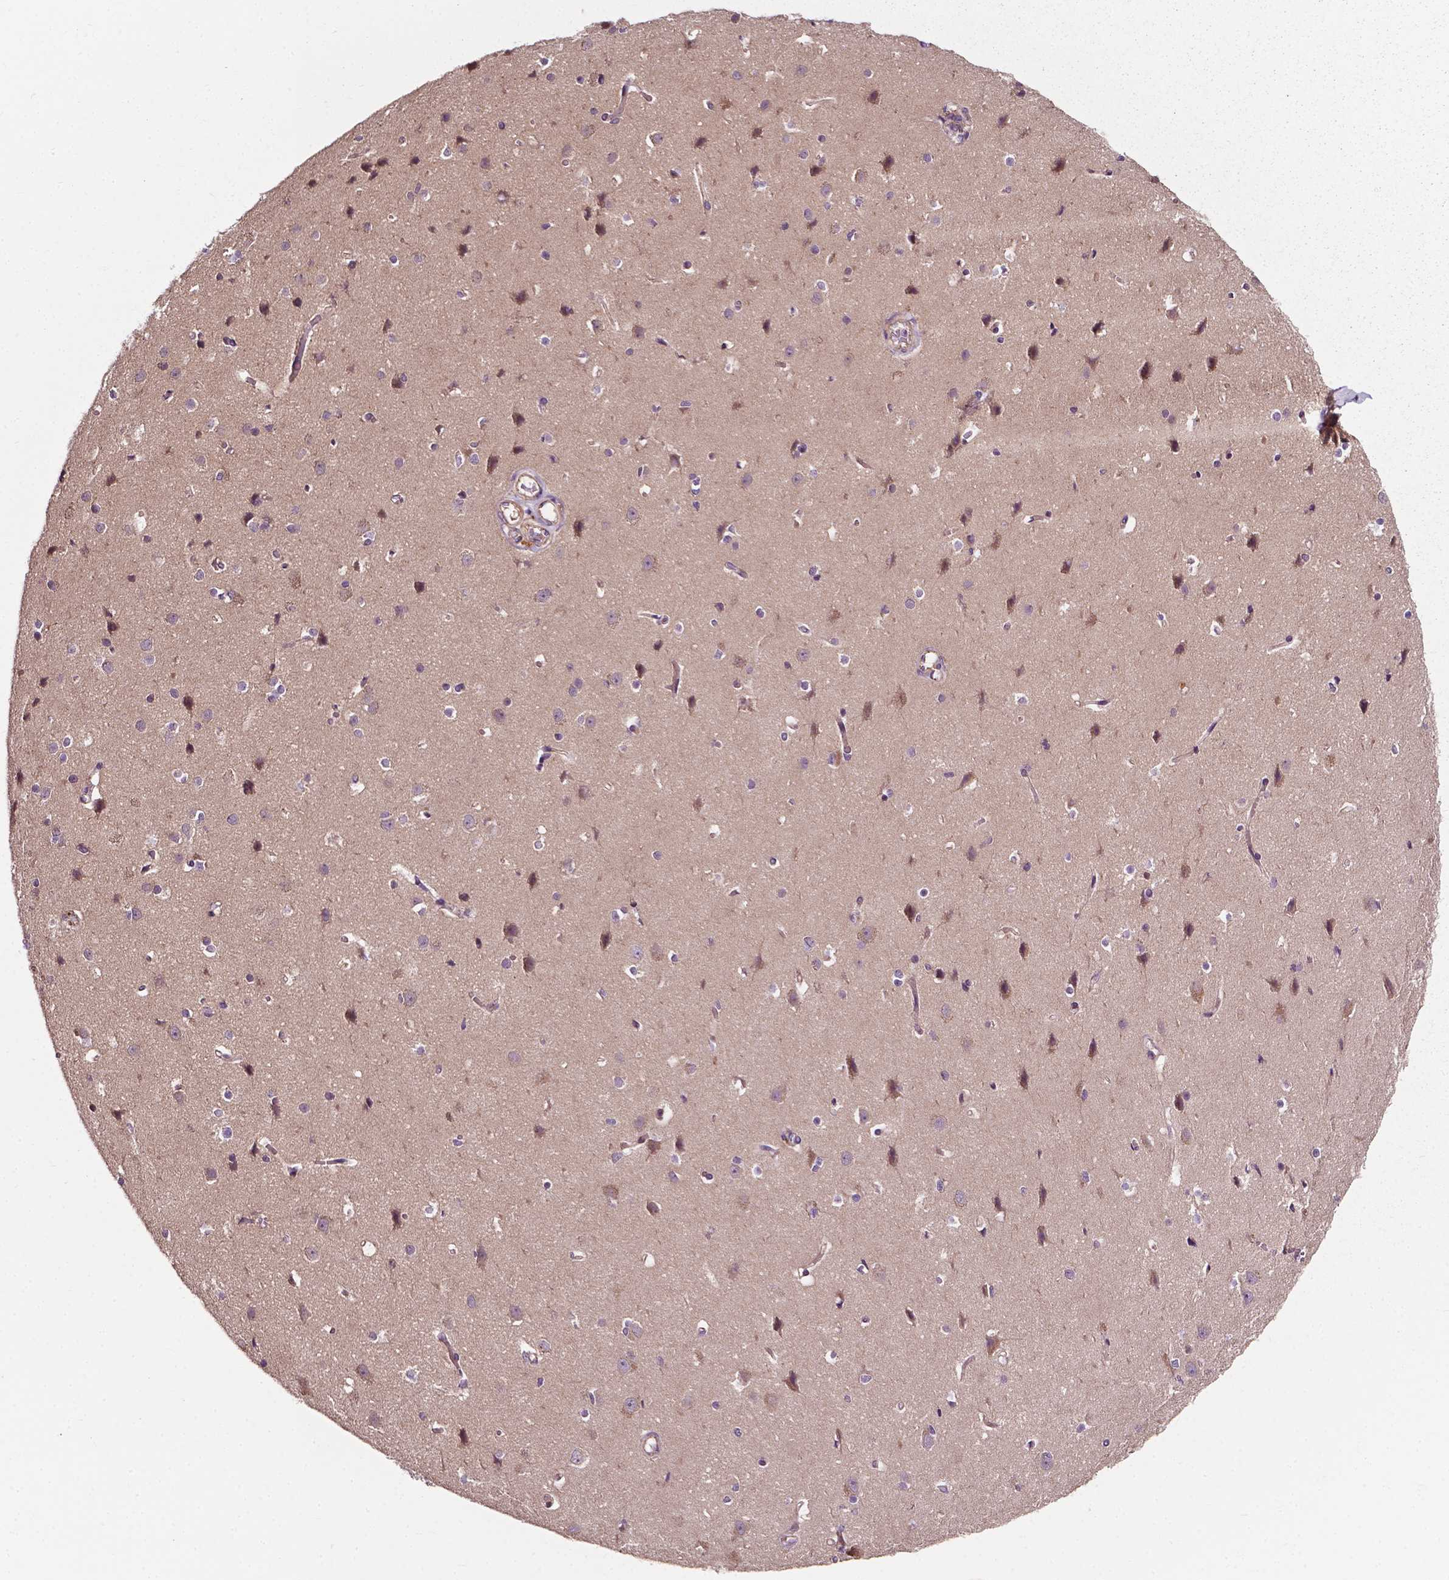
{"staining": {"intensity": "negative", "quantity": "none", "location": "none"}, "tissue": "cerebral cortex", "cell_type": "Endothelial cells", "image_type": "normal", "snomed": [{"axis": "morphology", "description": "Normal tissue, NOS"}, {"axis": "topography", "description": "Cerebral cortex"}], "caption": "IHC micrograph of benign cerebral cortex: human cerebral cortex stained with DAB (3,3'-diaminobenzidine) exhibits no significant protein expression in endothelial cells. (IHC, brightfield microscopy, high magnification).", "gene": "ATG16L1", "patient": {"sex": "male", "age": 37}}